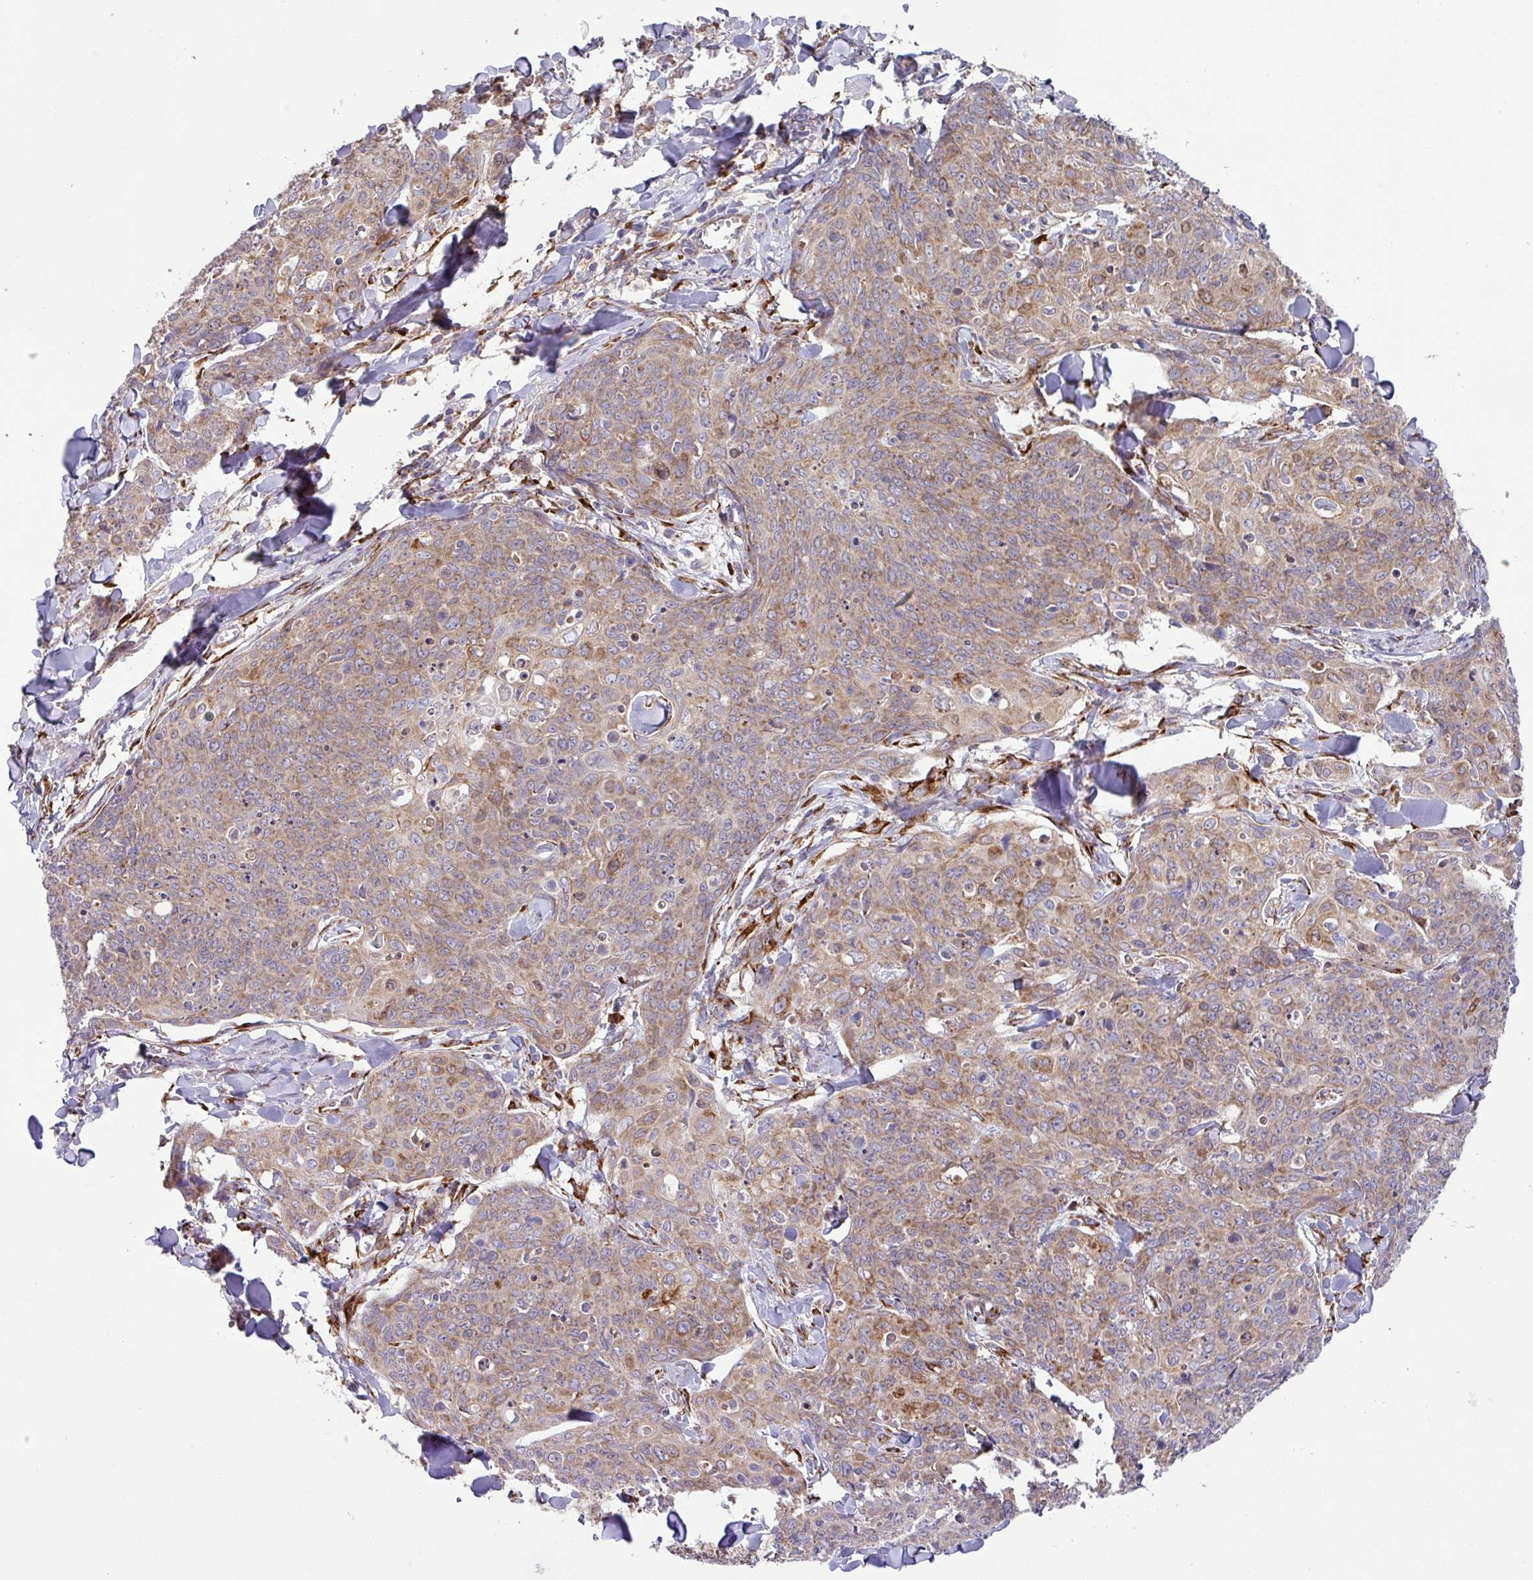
{"staining": {"intensity": "moderate", "quantity": "25%-75%", "location": "cytoplasmic/membranous"}, "tissue": "skin cancer", "cell_type": "Tumor cells", "image_type": "cancer", "snomed": [{"axis": "morphology", "description": "Squamous cell carcinoma, NOS"}, {"axis": "topography", "description": "Skin"}, {"axis": "topography", "description": "Vulva"}], "caption": "Skin cancer stained with immunohistochemistry shows moderate cytoplasmic/membranous staining in approximately 25%-75% of tumor cells.", "gene": "SLC39A7", "patient": {"sex": "female", "age": 85}}